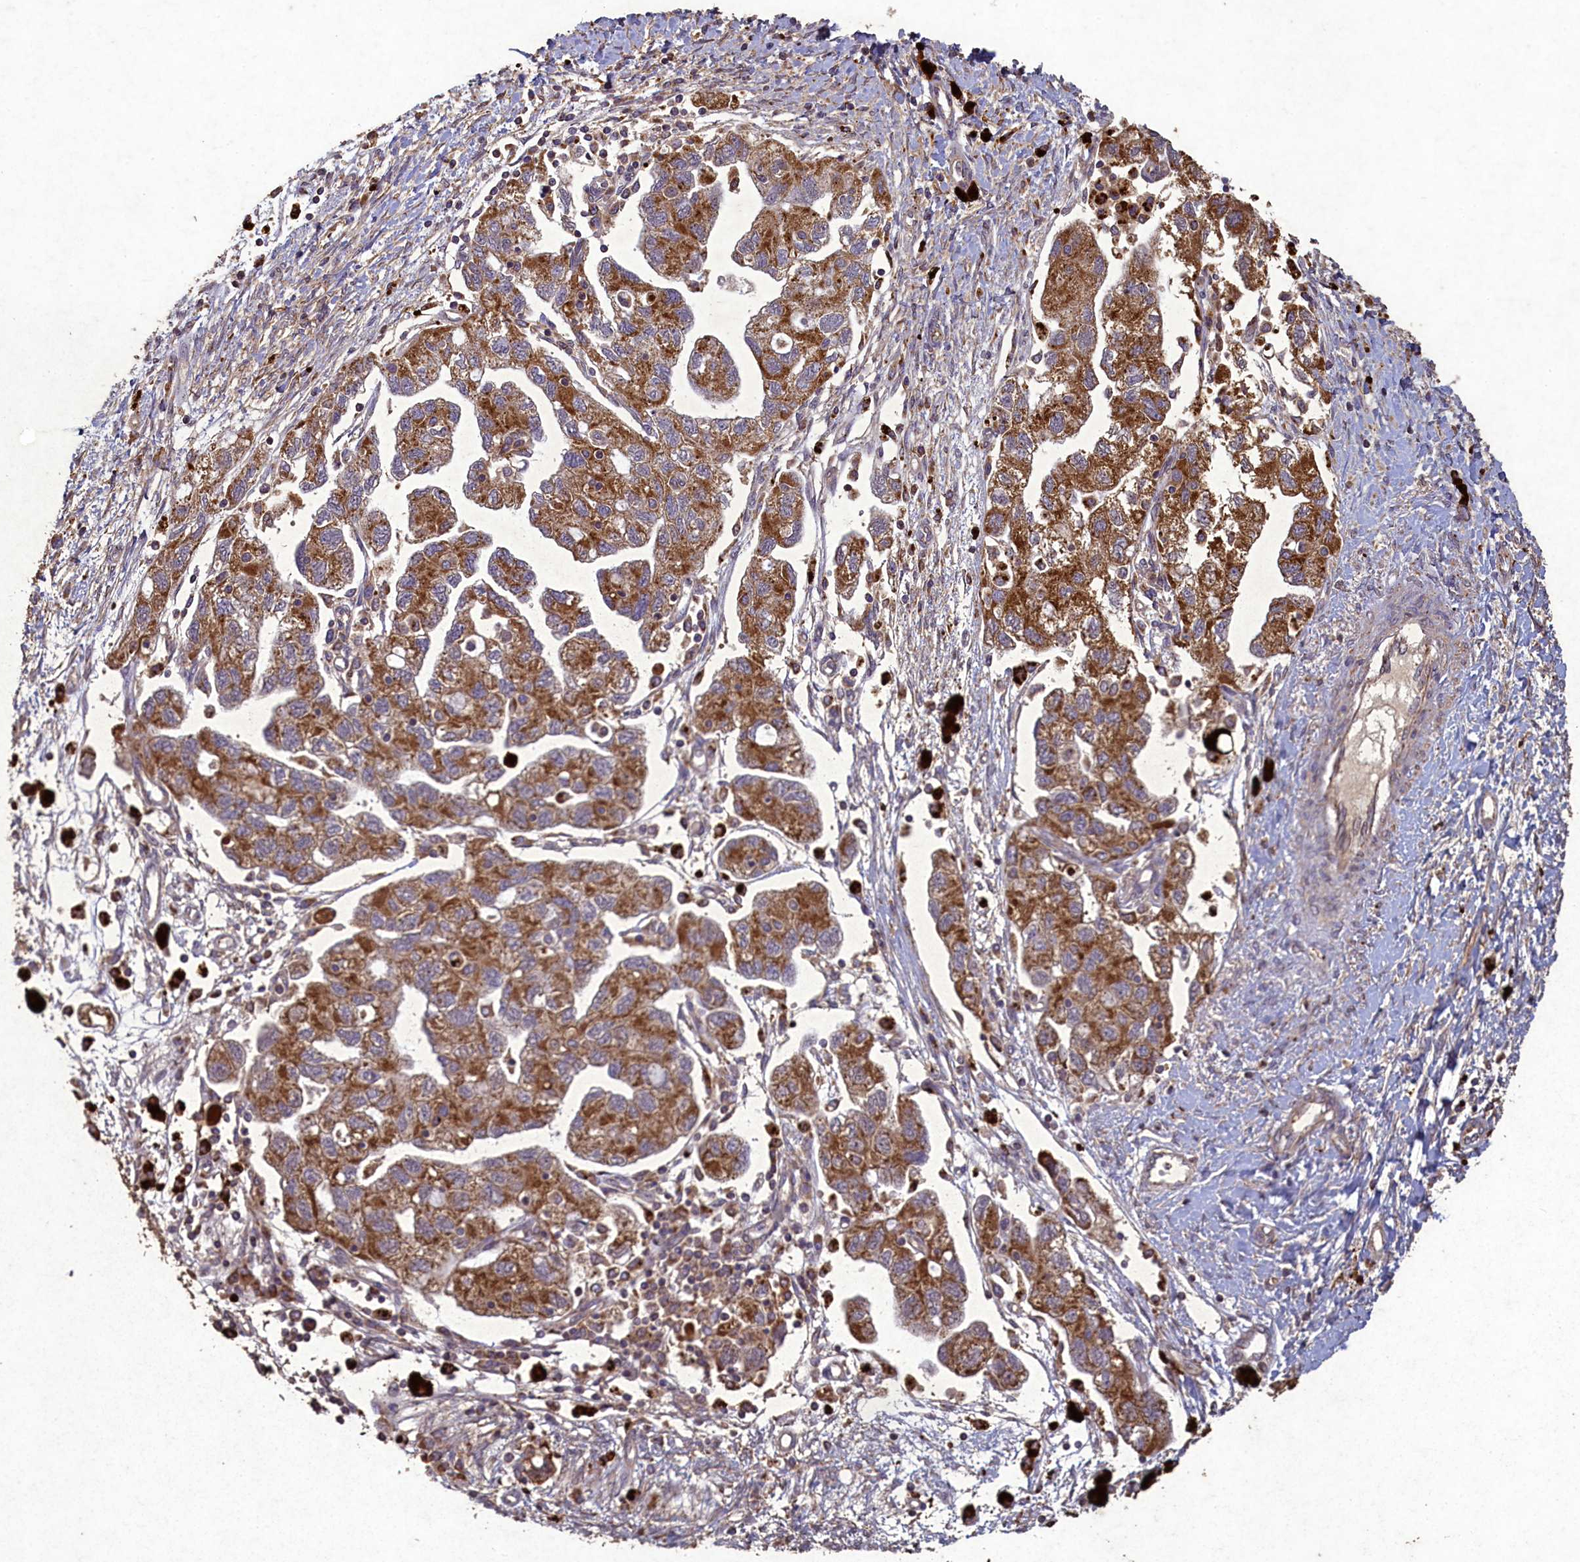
{"staining": {"intensity": "moderate", "quantity": ">75%", "location": "cytoplasmic/membranous"}, "tissue": "ovarian cancer", "cell_type": "Tumor cells", "image_type": "cancer", "snomed": [{"axis": "morphology", "description": "Carcinoma, NOS"}, {"axis": "morphology", "description": "Cystadenocarcinoma, serous, NOS"}, {"axis": "topography", "description": "Ovary"}], "caption": "An immunohistochemistry histopathology image of tumor tissue is shown. Protein staining in brown shows moderate cytoplasmic/membranous positivity in ovarian cancer (carcinoma) within tumor cells.", "gene": "CIAO2B", "patient": {"sex": "female", "age": 69}}